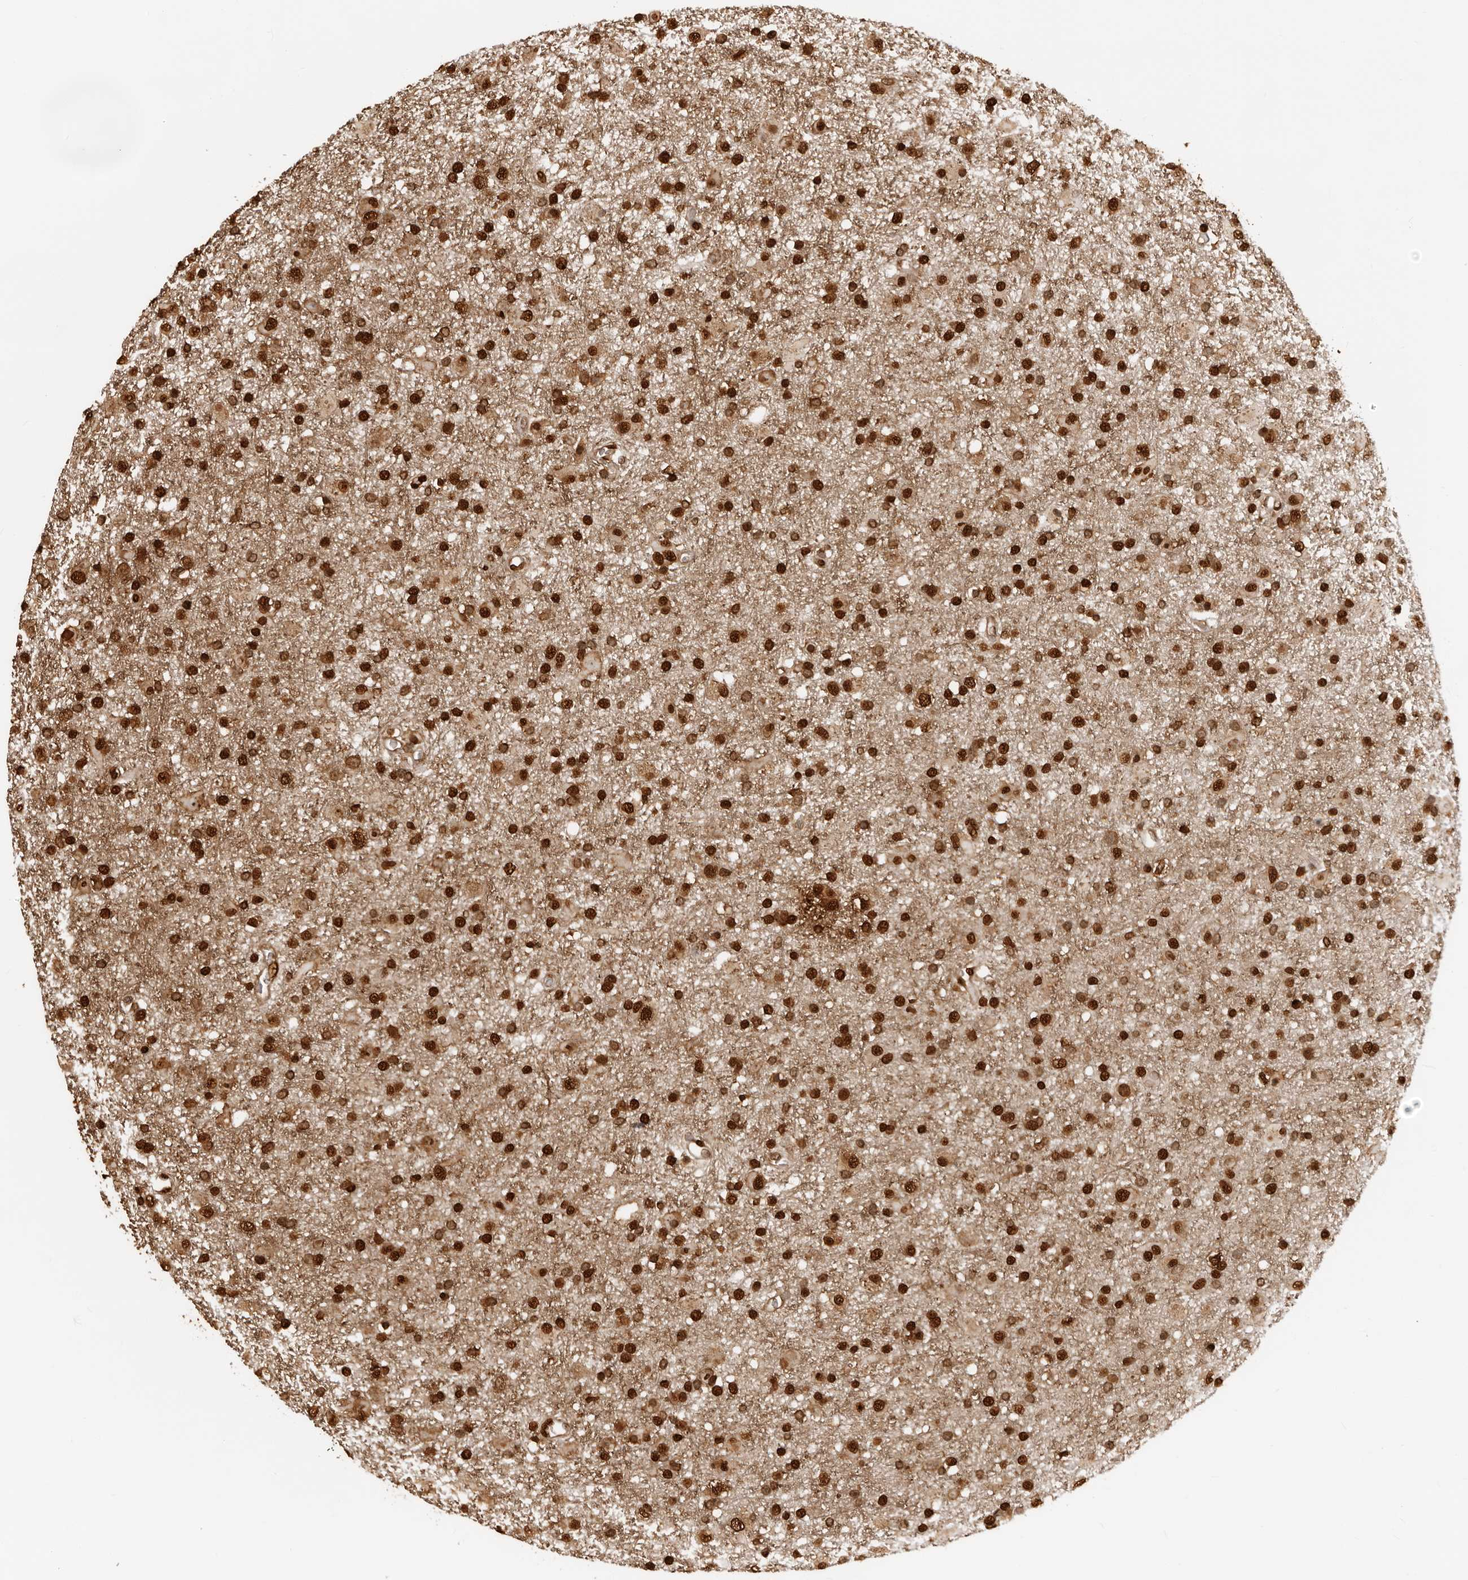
{"staining": {"intensity": "strong", "quantity": ">75%", "location": "nuclear"}, "tissue": "glioma", "cell_type": "Tumor cells", "image_type": "cancer", "snomed": [{"axis": "morphology", "description": "Glioma, malignant, Low grade"}, {"axis": "topography", "description": "Brain"}], "caption": "Immunohistochemistry (IHC) image of neoplastic tissue: low-grade glioma (malignant) stained using immunohistochemistry (IHC) shows high levels of strong protein expression localized specifically in the nuclear of tumor cells, appearing as a nuclear brown color.", "gene": "ZFP91", "patient": {"sex": "male", "age": 65}}